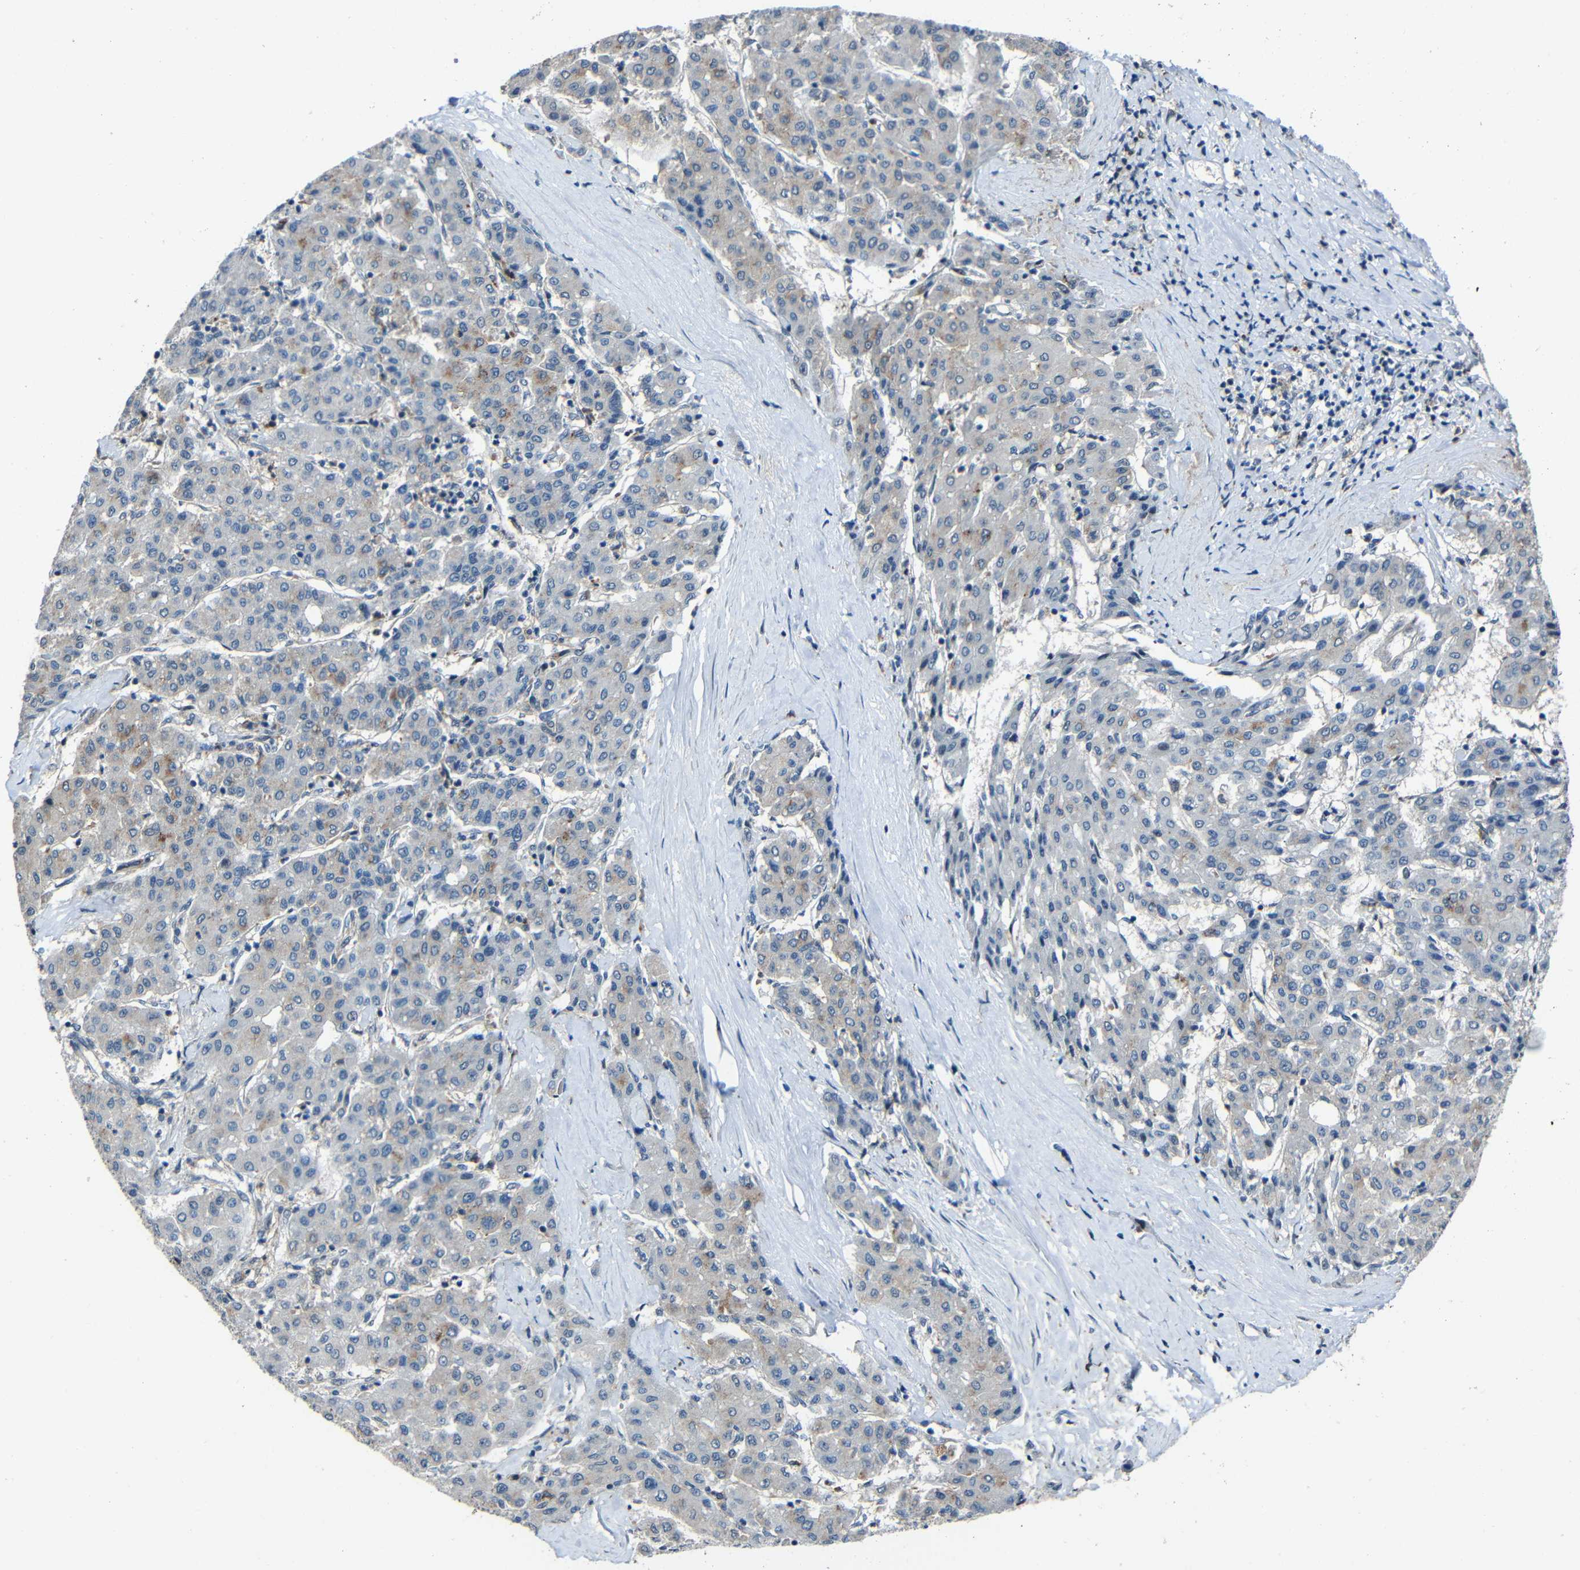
{"staining": {"intensity": "moderate", "quantity": "<25%", "location": "cytoplasmic/membranous"}, "tissue": "liver cancer", "cell_type": "Tumor cells", "image_type": "cancer", "snomed": [{"axis": "morphology", "description": "Carcinoma, Hepatocellular, NOS"}, {"axis": "topography", "description": "Liver"}], "caption": "A brown stain labels moderate cytoplasmic/membranous expression of a protein in liver cancer (hepatocellular carcinoma) tumor cells.", "gene": "DNAJC5", "patient": {"sex": "male", "age": 65}}